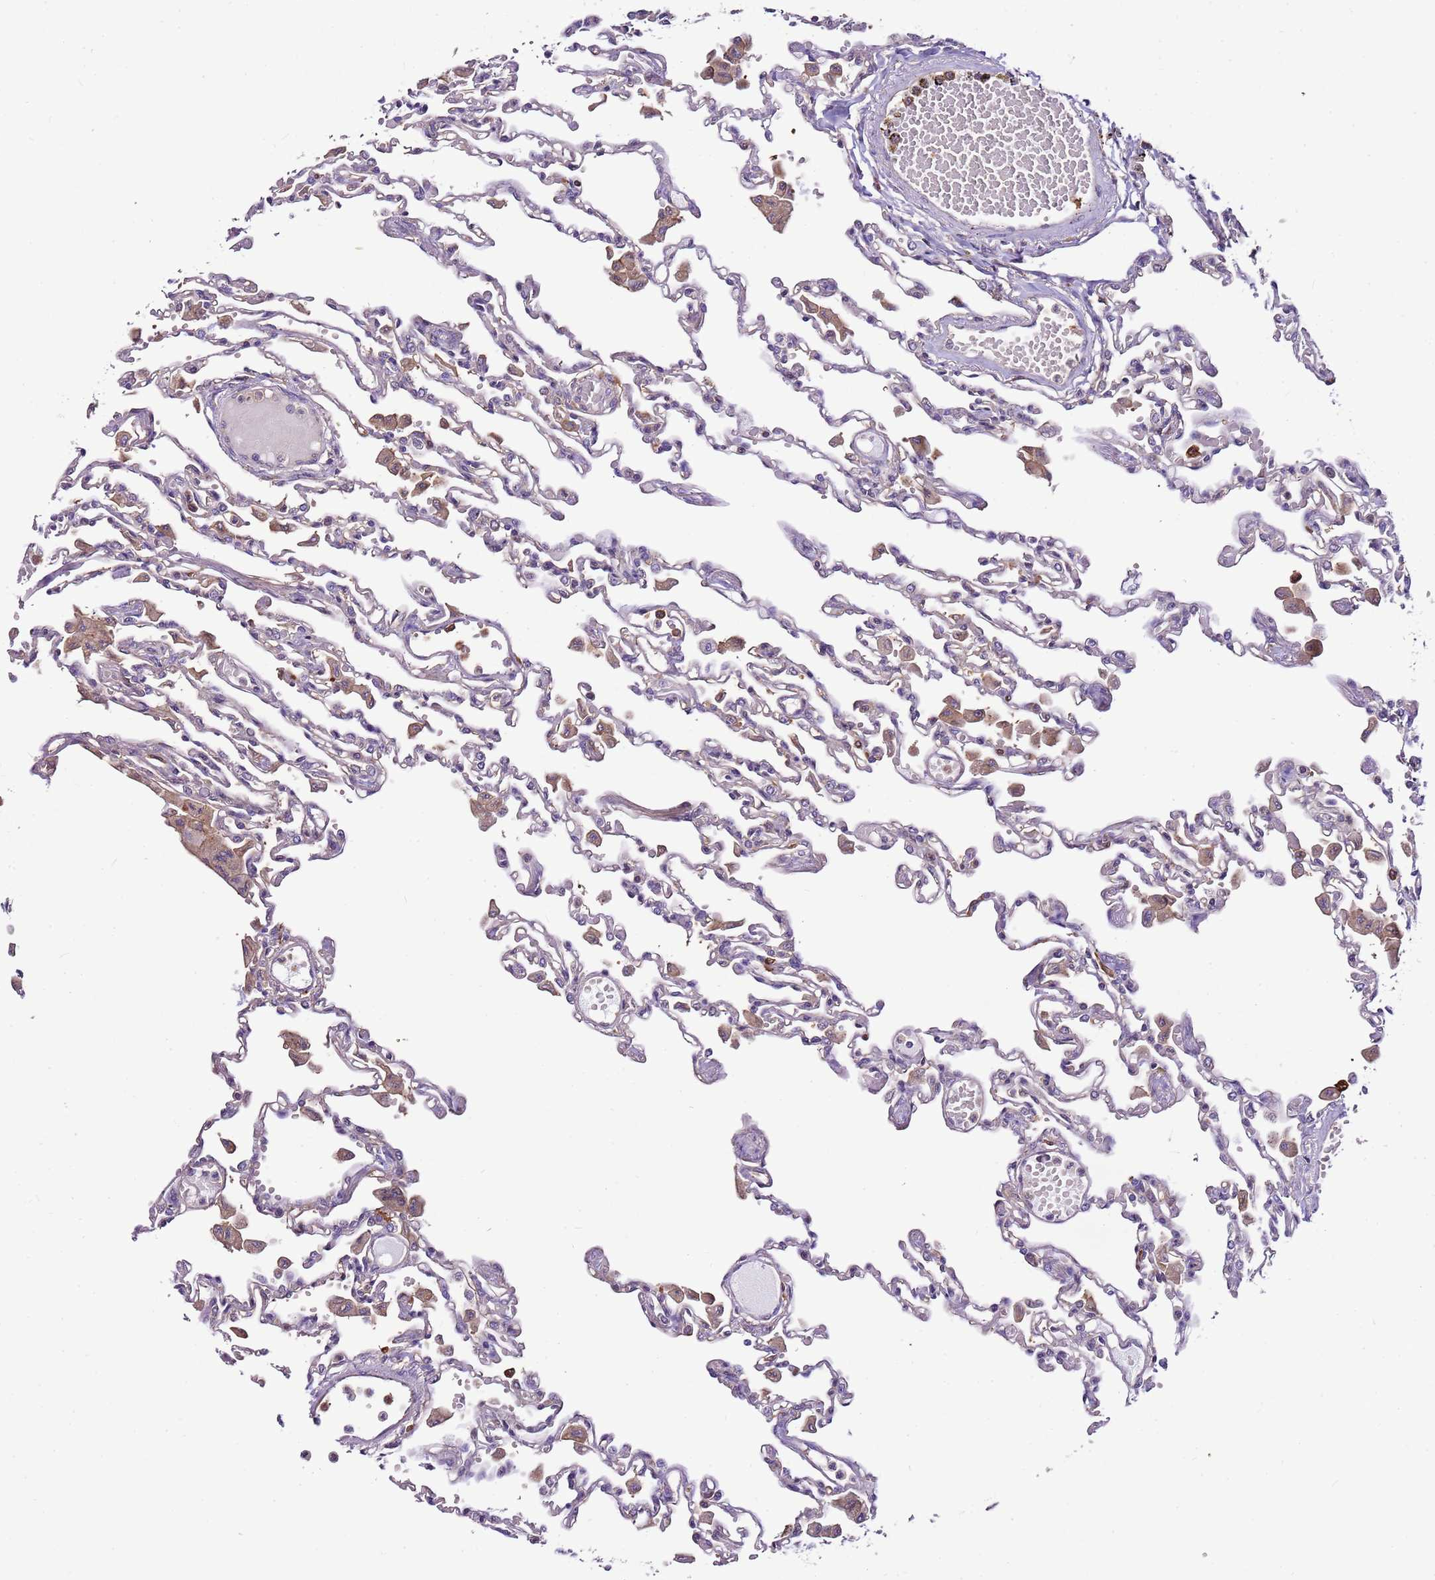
{"staining": {"intensity": "negative", "quantity": "none", "location": "none"}, "tissue": "lung", "cell_type": "Alveolar cells", "image_type": "normal", "snomed": [{"axis": "morphology", "description": "Normal tissue, NOS"}, {"axis": "topography", "description": "Bronchus"}, {"axis": "topography", "description": "Lung"}], "caption": "This image is of normal lung stained with immunohistochemistry (IHC) to label a protein in brown with the nuclei are counter-stained blue. There is no positivity in alveolar cells.", "gene": "ATXN2L", "patient": {"sex": "female", "age": 49}}